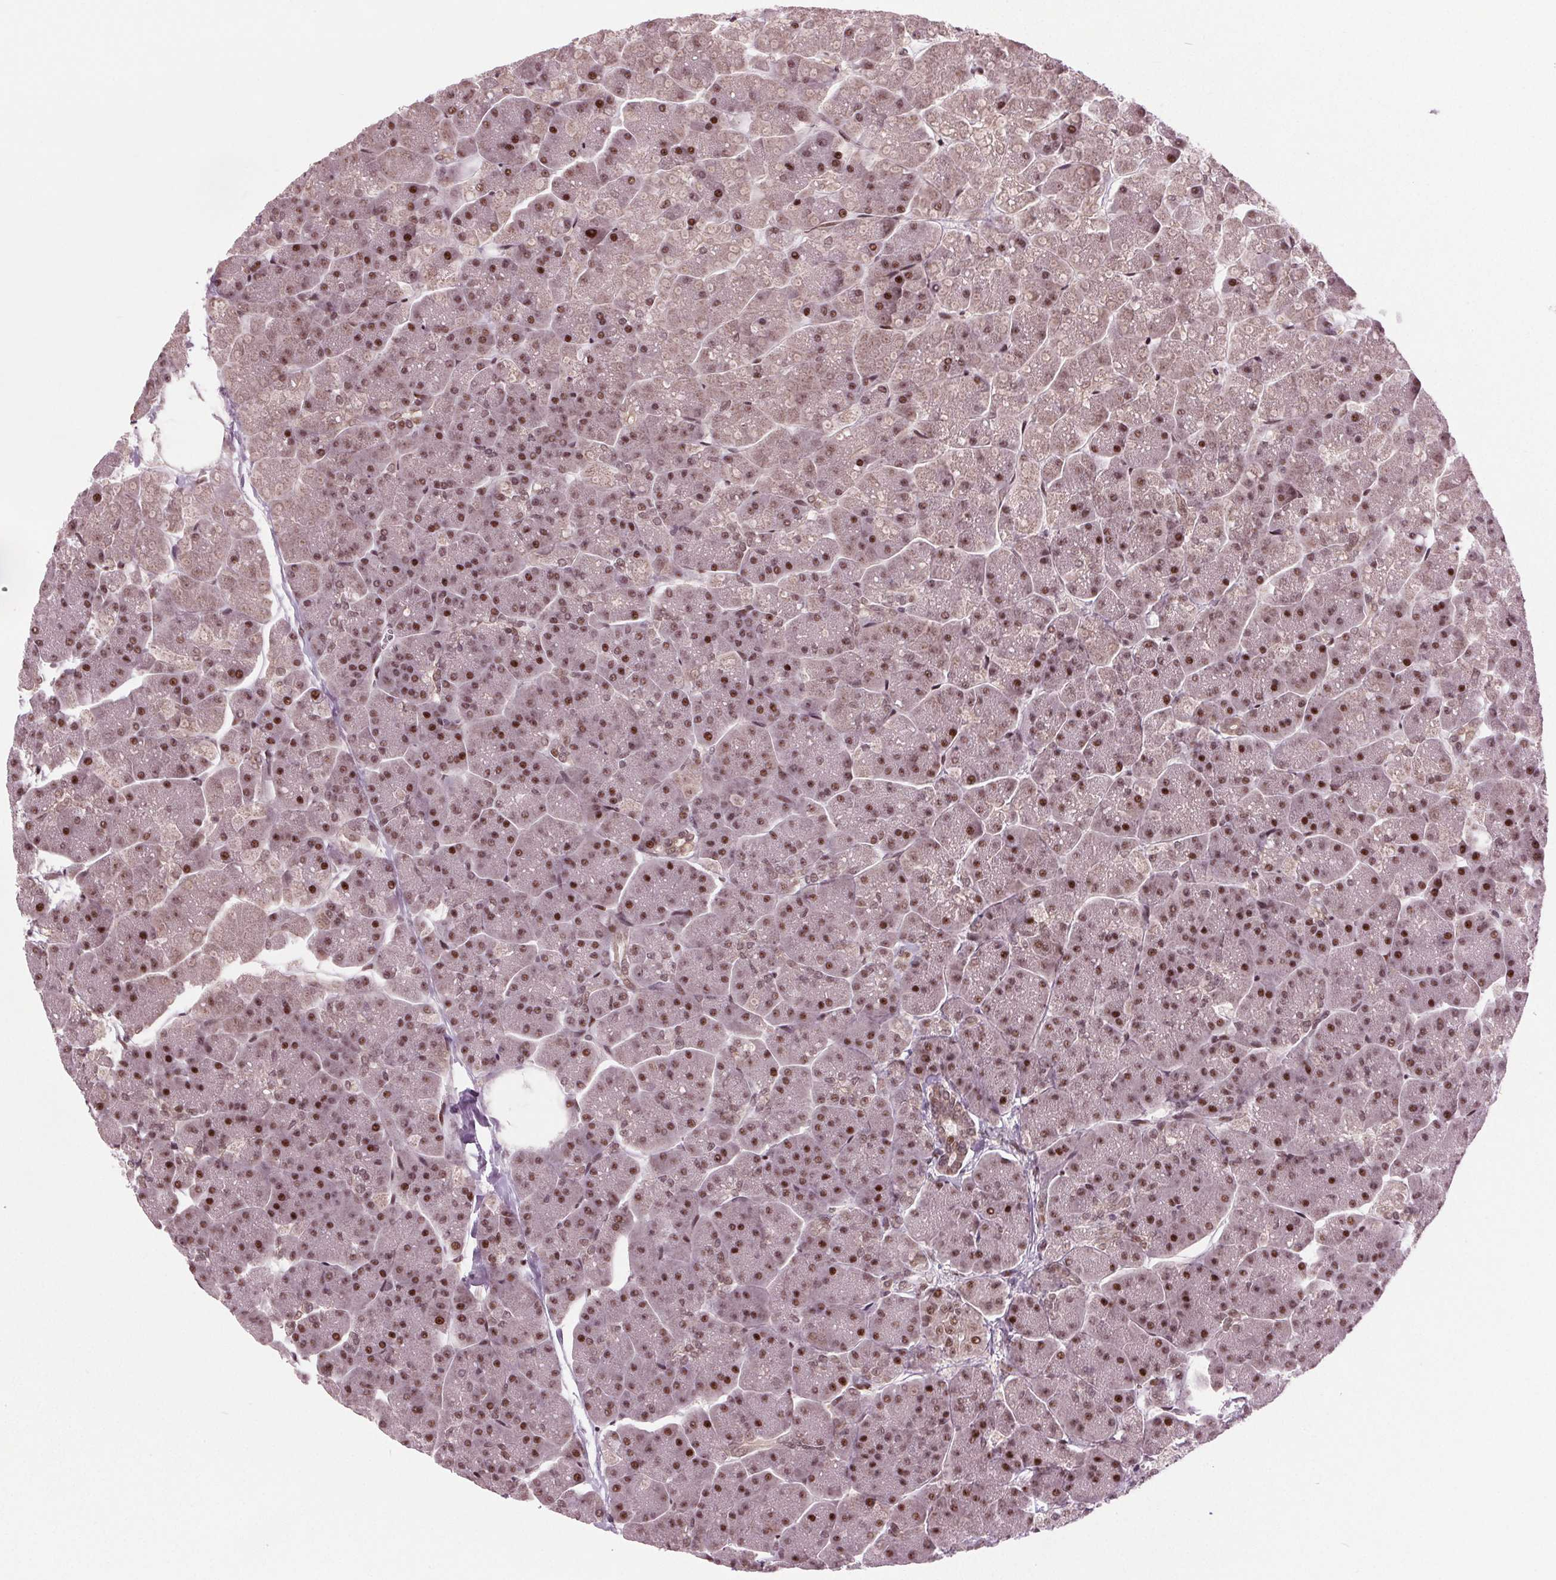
{"staining": {"intensity": "strong", "quantity": "25%-75%", "location": "nuclear"}, "tissue": "pancreas", "cell_type": "Exocrine glandular cells", "image_type": "normal", "snomed": [{"axis": "morphology", "description": "Normal tissue, NOS"}, {"axis": "topography", "description": "Pancreas"}, {"axis": "topography", "description": "Peripheral nerve tissue"}], "caption": "Unremarkable pancreas shows strong nuclear positivity in about 25%-75% of exocrine glandular cells, visualized by immunohistochemistry.", "gene": "TTC34", "patient": {"sex": "male", "age": 54}}